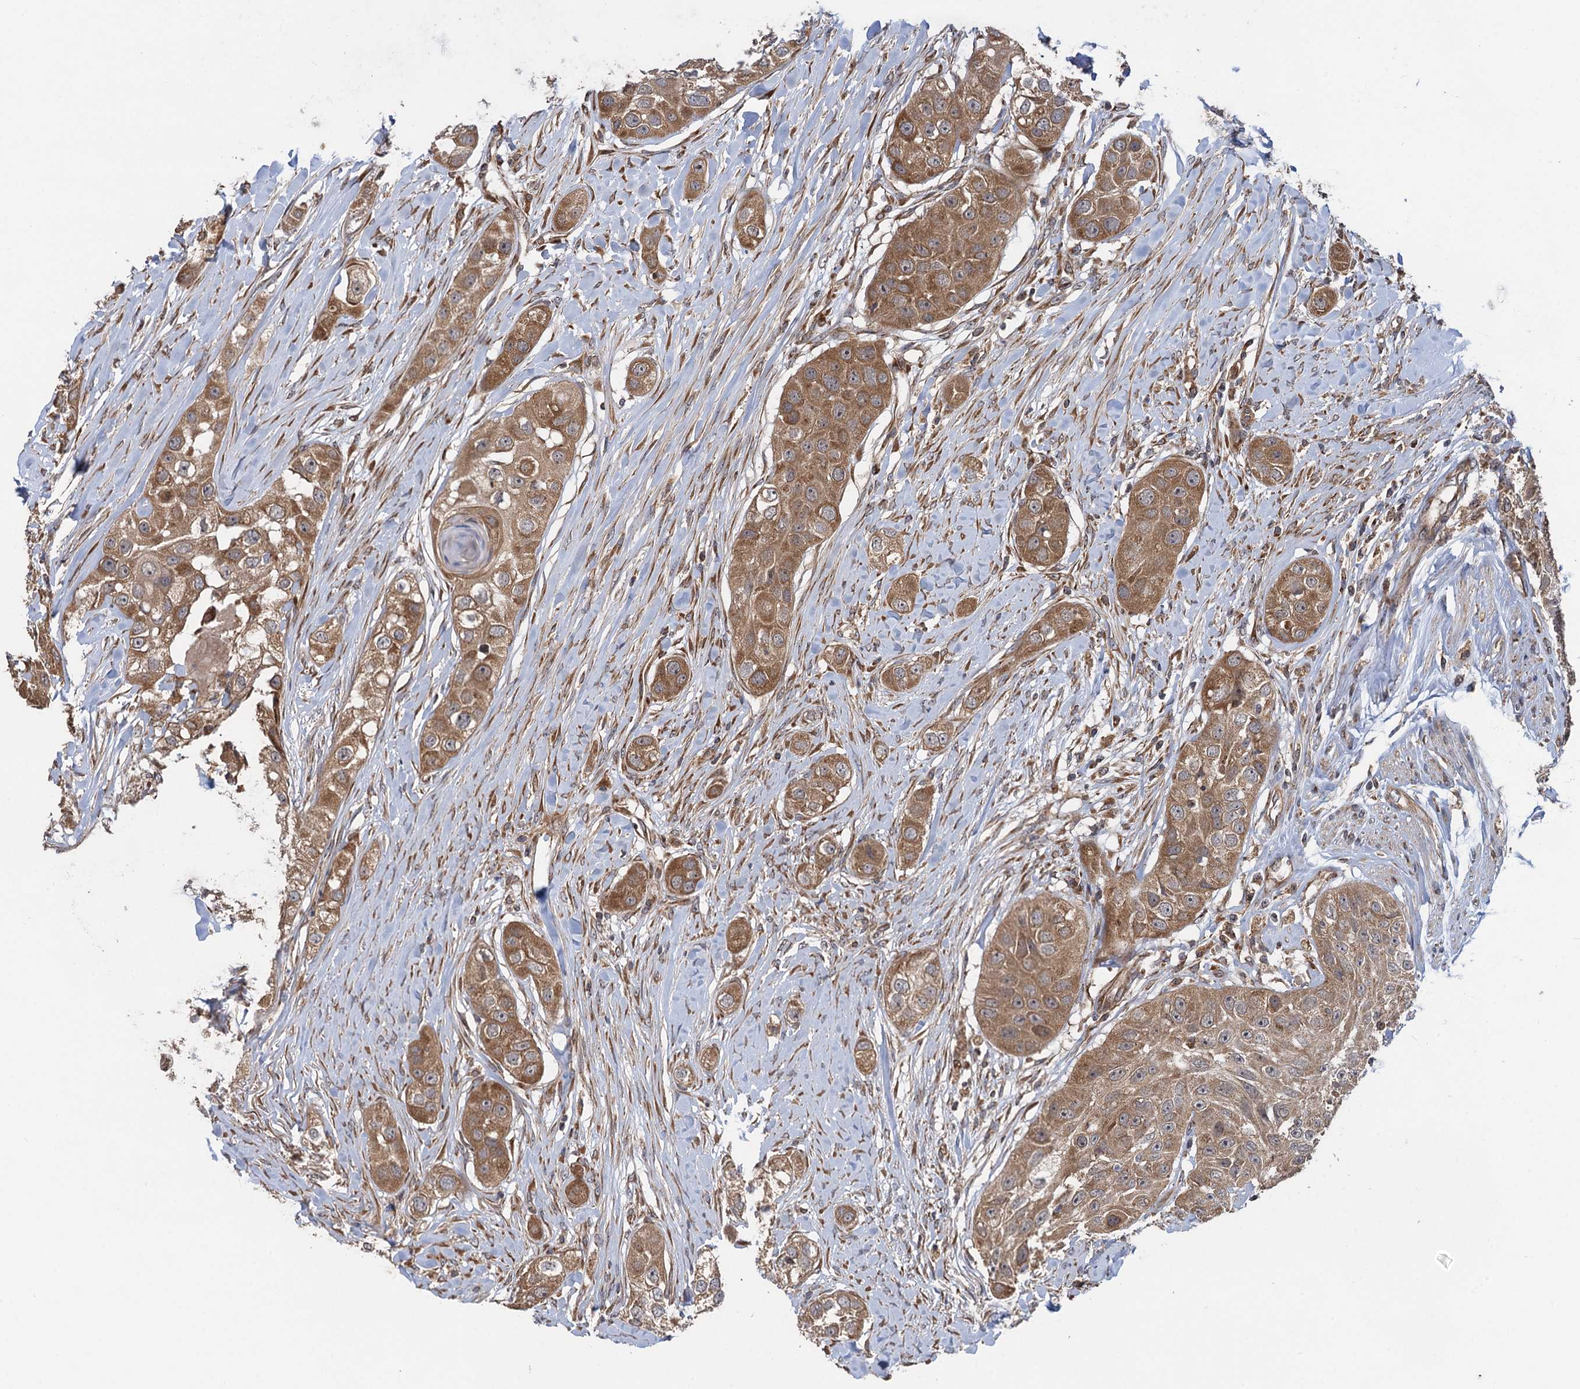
{"staining": {"intensity": "moderate", "quantity": ">75%", "location": "cytoplasmic/membranous"}, "tissue": "head and neck cancer", "cell_type": "Tumor cells", "image_type": "cancer", "snomed": [{"axis": "morphology", "description": "Normal tissue, NOS"}, {"axis": "morphology", "description": "Squamous cell carcinoma, NOS"}, {"axis": "topography", "description": "Skeletal muscle"}, {"axis": "topography", "description": "Head-Neck"}], "caption": "A brown stain highlights moderate cytoplasmic/membranous positivity of a protein in head and neck squamous cell carcinoma tumor cells. Nuclei are stained in blue.", "gene": "HAUS1", "patient": {"sex": "male", "age": 51}}